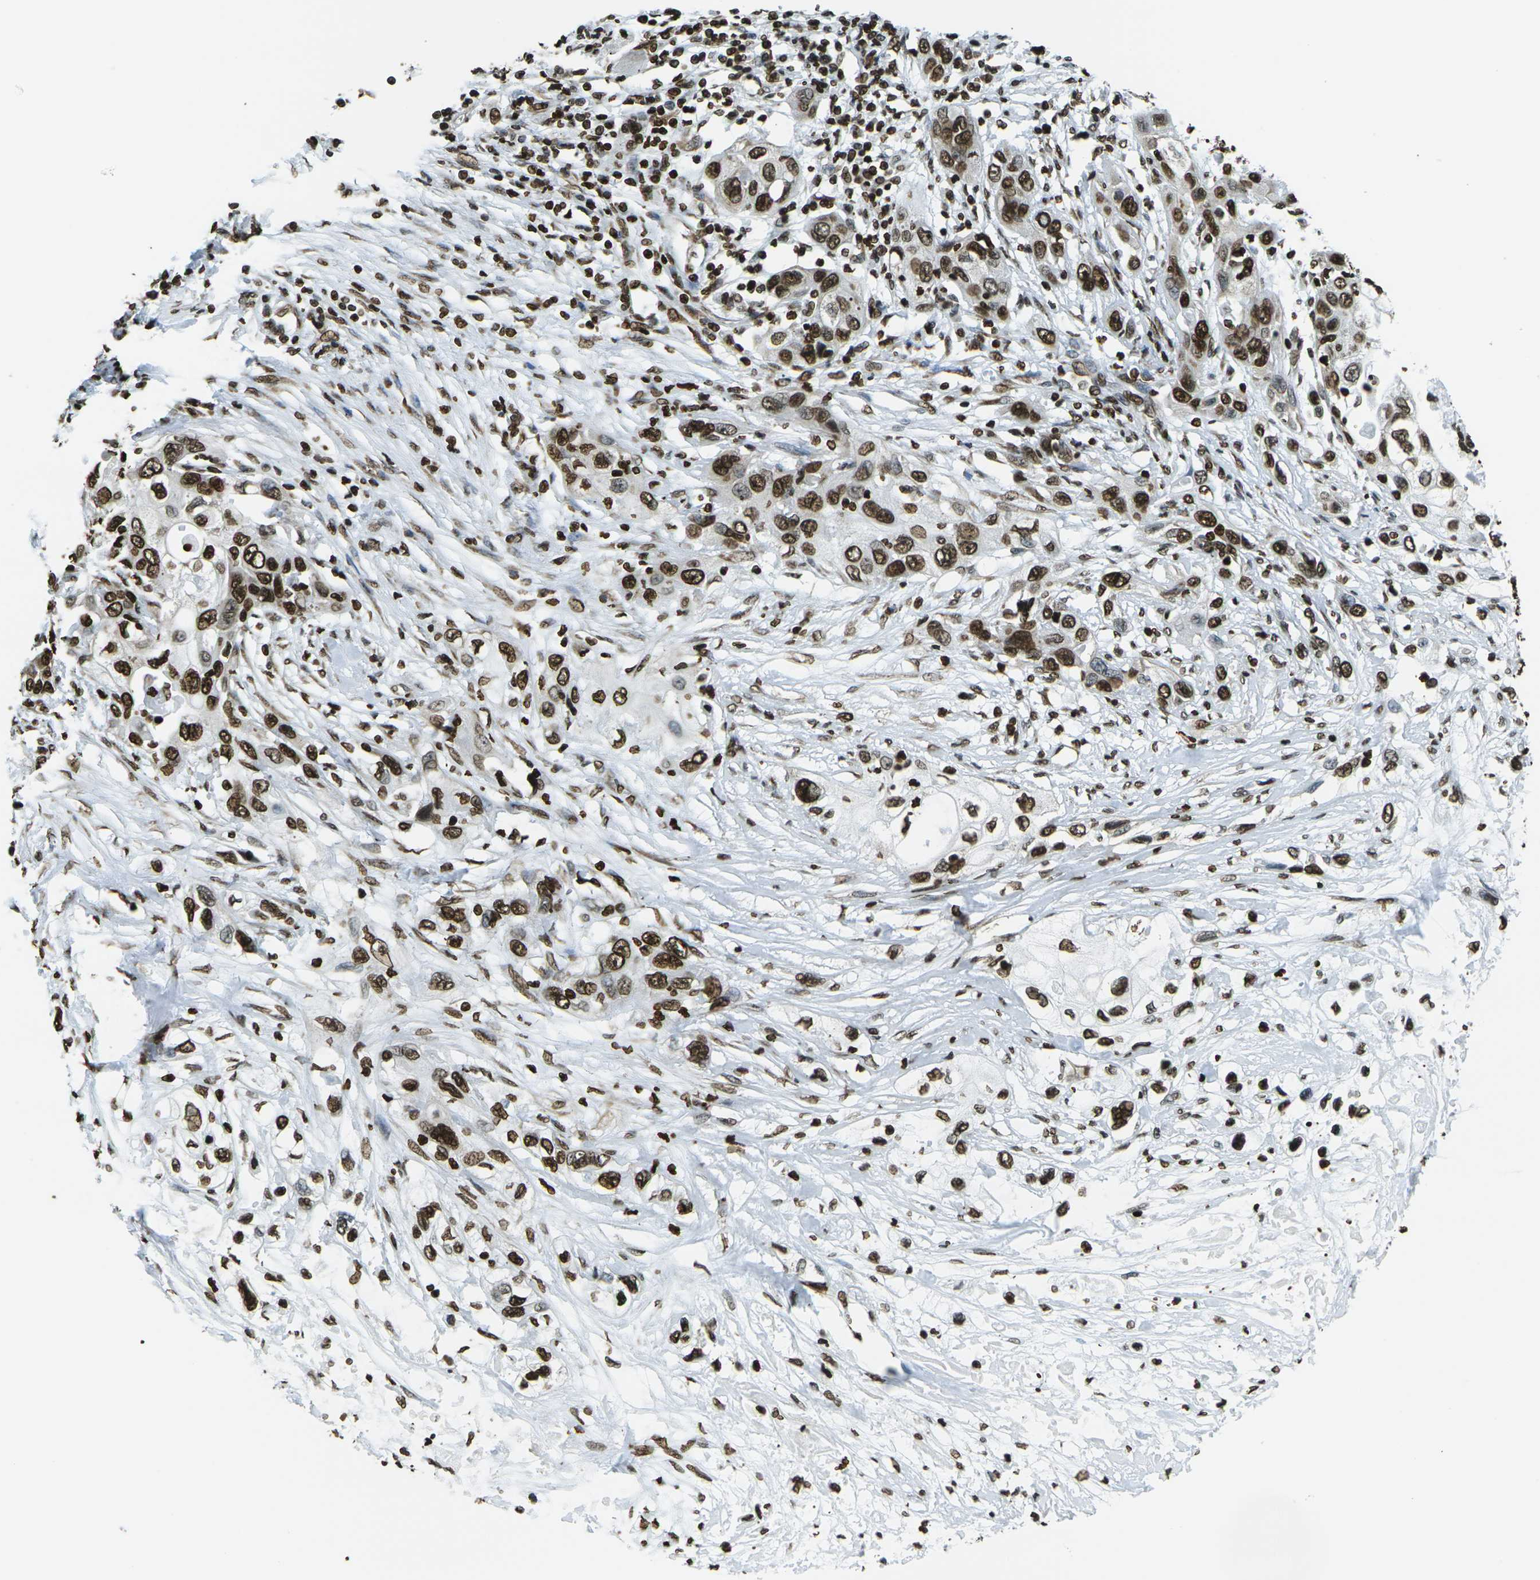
{"staining": {"intensity": "strong", "quantity": ">75%", "location": "nuclear"}, "tissue": "pancreatic cancer", "cell_type": "Tumor cells", "image_type": "cancer", "snomed": [{"axis": "morphology", "description": "Adenocarcinoma, NOS"}, {"axis": "topography", "description": "Pancreas"}], "caption": "Pancreatic cancer tissue reveals strong nuclear positivity in approximately >75% of tumor cells", "gene": "H1-2", "patient": {"sex": "female", "age": 70}}